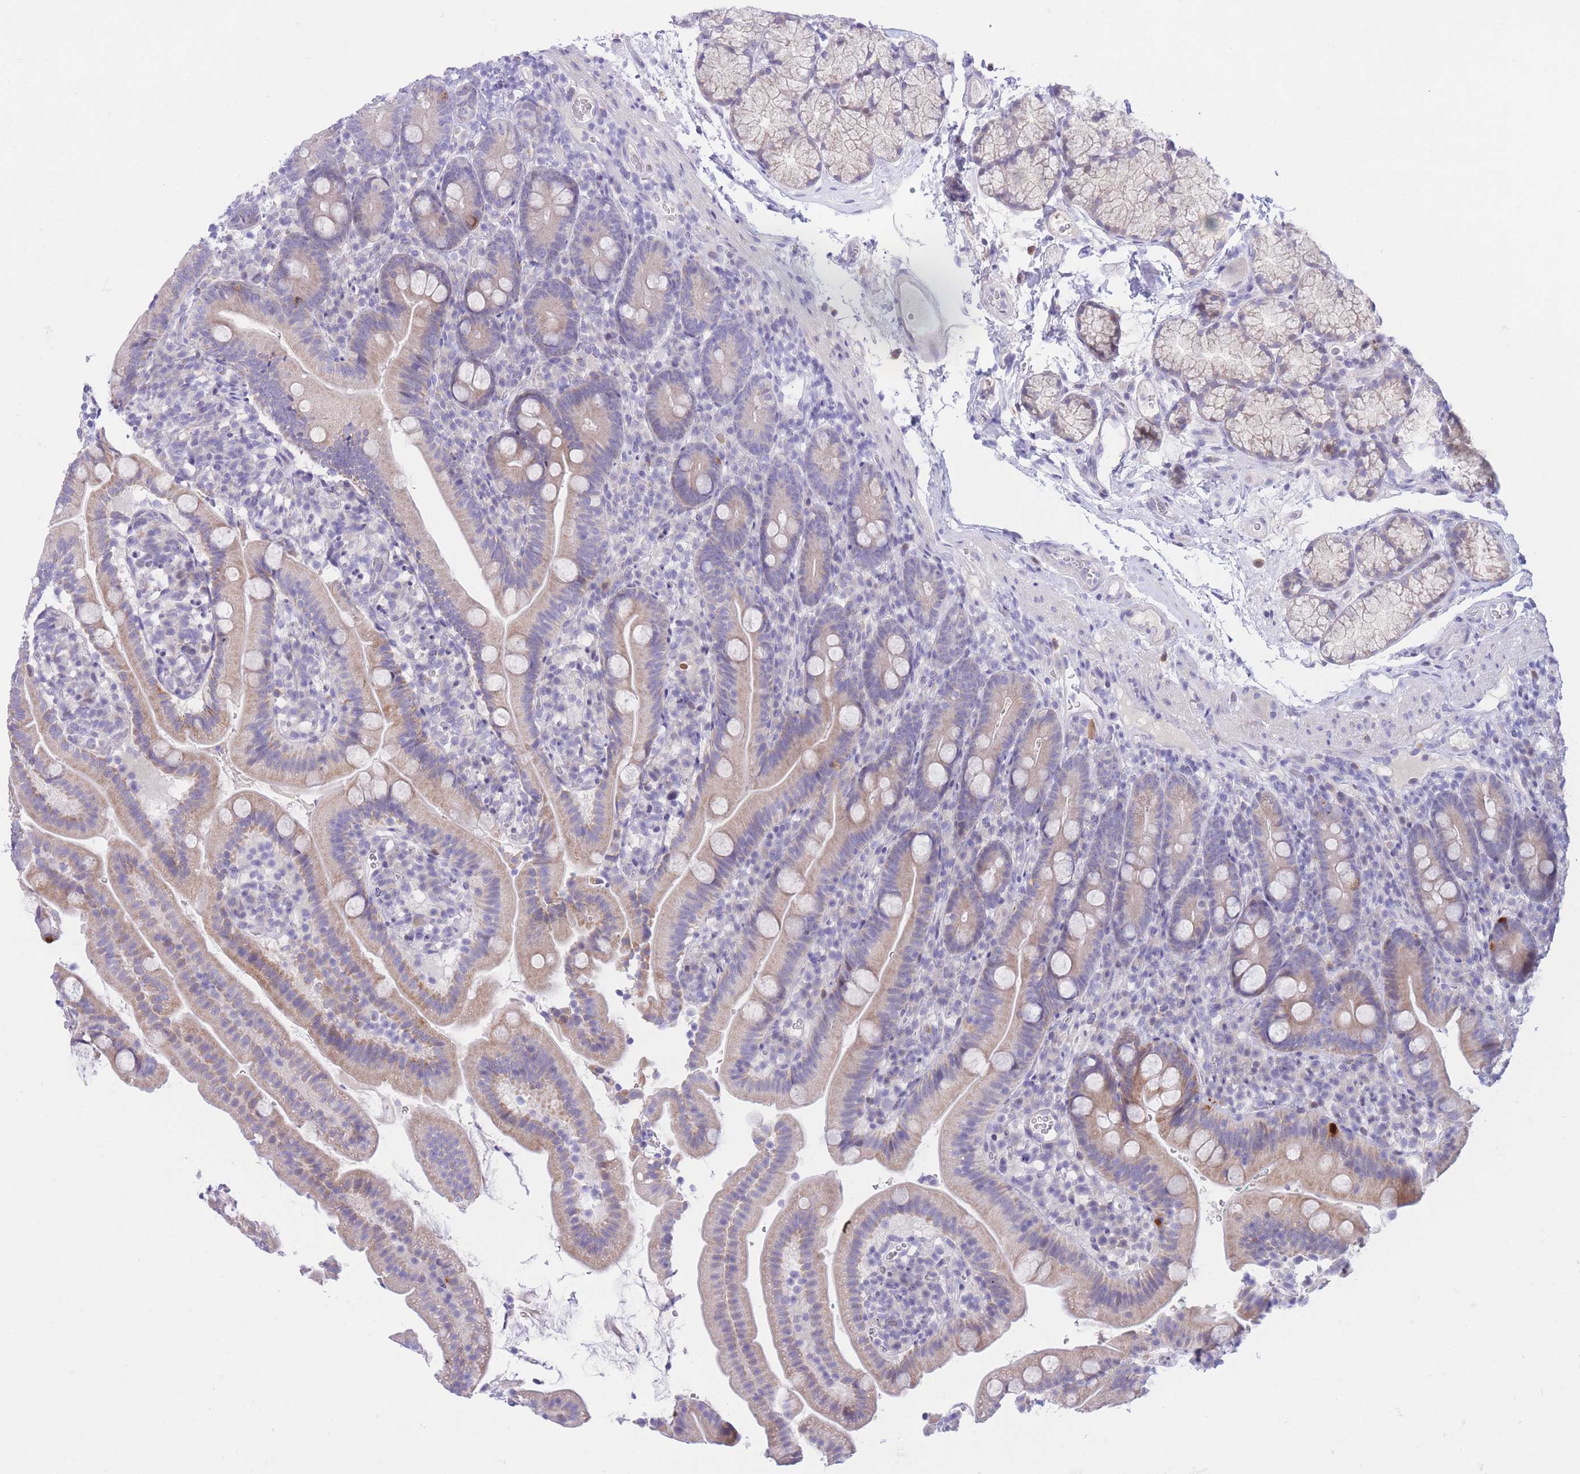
{"staining": {"intensity": "weak", "quantity": ">75%", "location": "cytoplasmic/membranous"}, "tissue": "duodenum", "cell_type": "Glandular cells", "image_type": "normal", "snomed": [{"axis": "morphology", "description": "Normal tissue, NOS"}, {"axis": "topography", "description": "Duodenum"}], "caption": "Glandular cells exhibit low levels of weak cytoplasmic/membranous positivity in about >75% of cells in normal human duodenum. (Stains: DAB (3,3'-diaminobenzidine) in brown, nuclei in blue, Microscopy: brightfield microscopy at high magnification).", "gene": "RPL39L", "patient": {"sex": "female", "age": 67}}